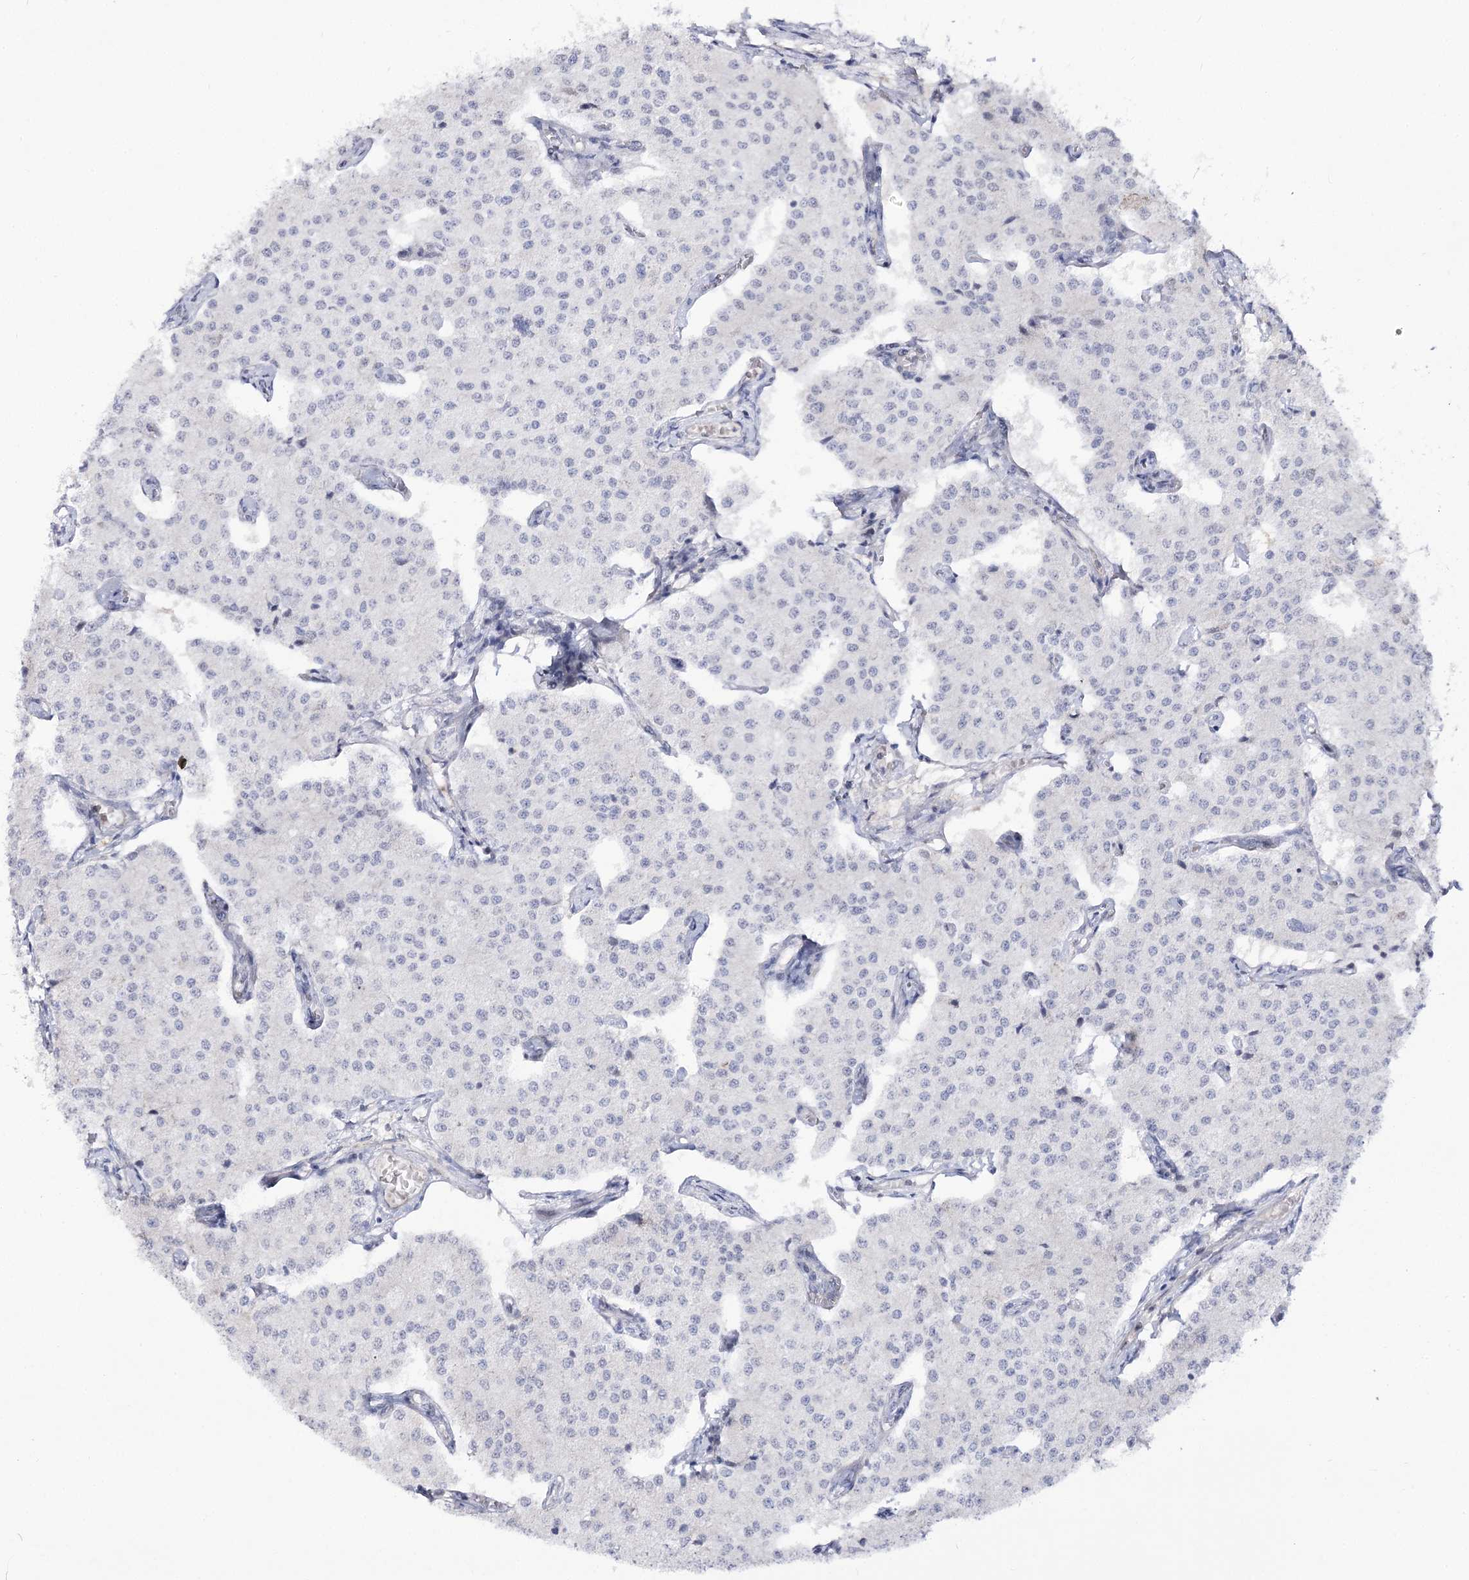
{"staining": {"intensity": "negative", "quantity": "none", "location": "none"}, "tissue": "carcinoid", "cell_type": "Tumor cells", "image_type": "cancer", "snomed": [{"axis": "morphology", "description": "Carcinoid, malignant, NOS"}, {"axis": "topography", "description": "Colon"}], "caption": "Carcinoid was stained to show a protein in brown. There is no significant positivity in tumor cells.", "gene": "RRP9", "patient": {"sex": "female", "age": 52}}